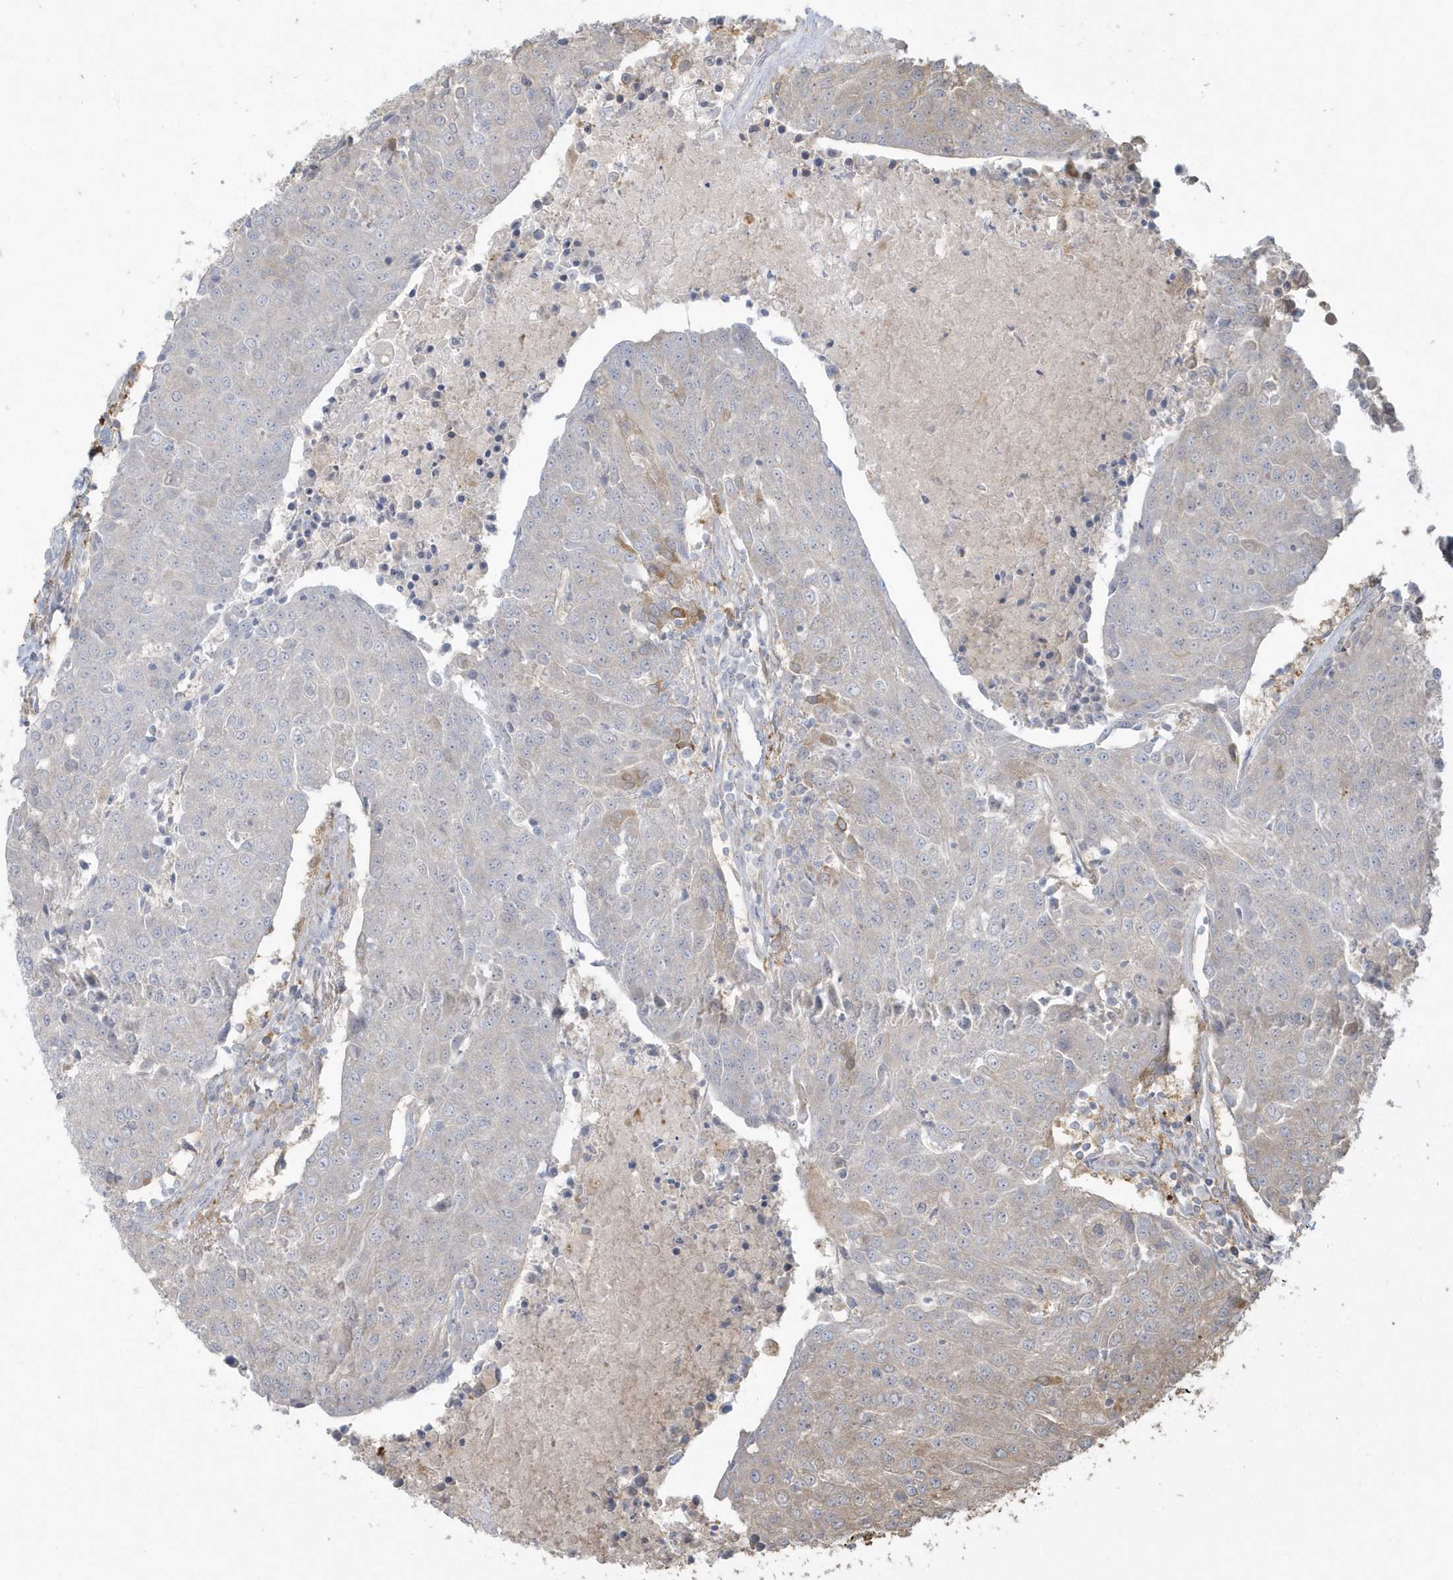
{"staining": {"intensity": "weak", "quantity": "<25%", "location": "cytoplasmic/membranous"}, "tissue": "urothelial cancer", "cell_type": "Tumor cells", "image_type": "cancer", "snomed": [{"axis": "morphology", "description": "Urothelial carcinoma, High grade"}, {"axis": "topography", "description": "Urinary bladder"}], "caption": "This image is of high-grade urothelial carcinoma stained with immunohistochemistry to label a protein in brown with the nuclei are counter-stained blue. There is no staining in tumor cells.", "gene": "HNMT", "patient": {"sex": "female", "age": 85}}